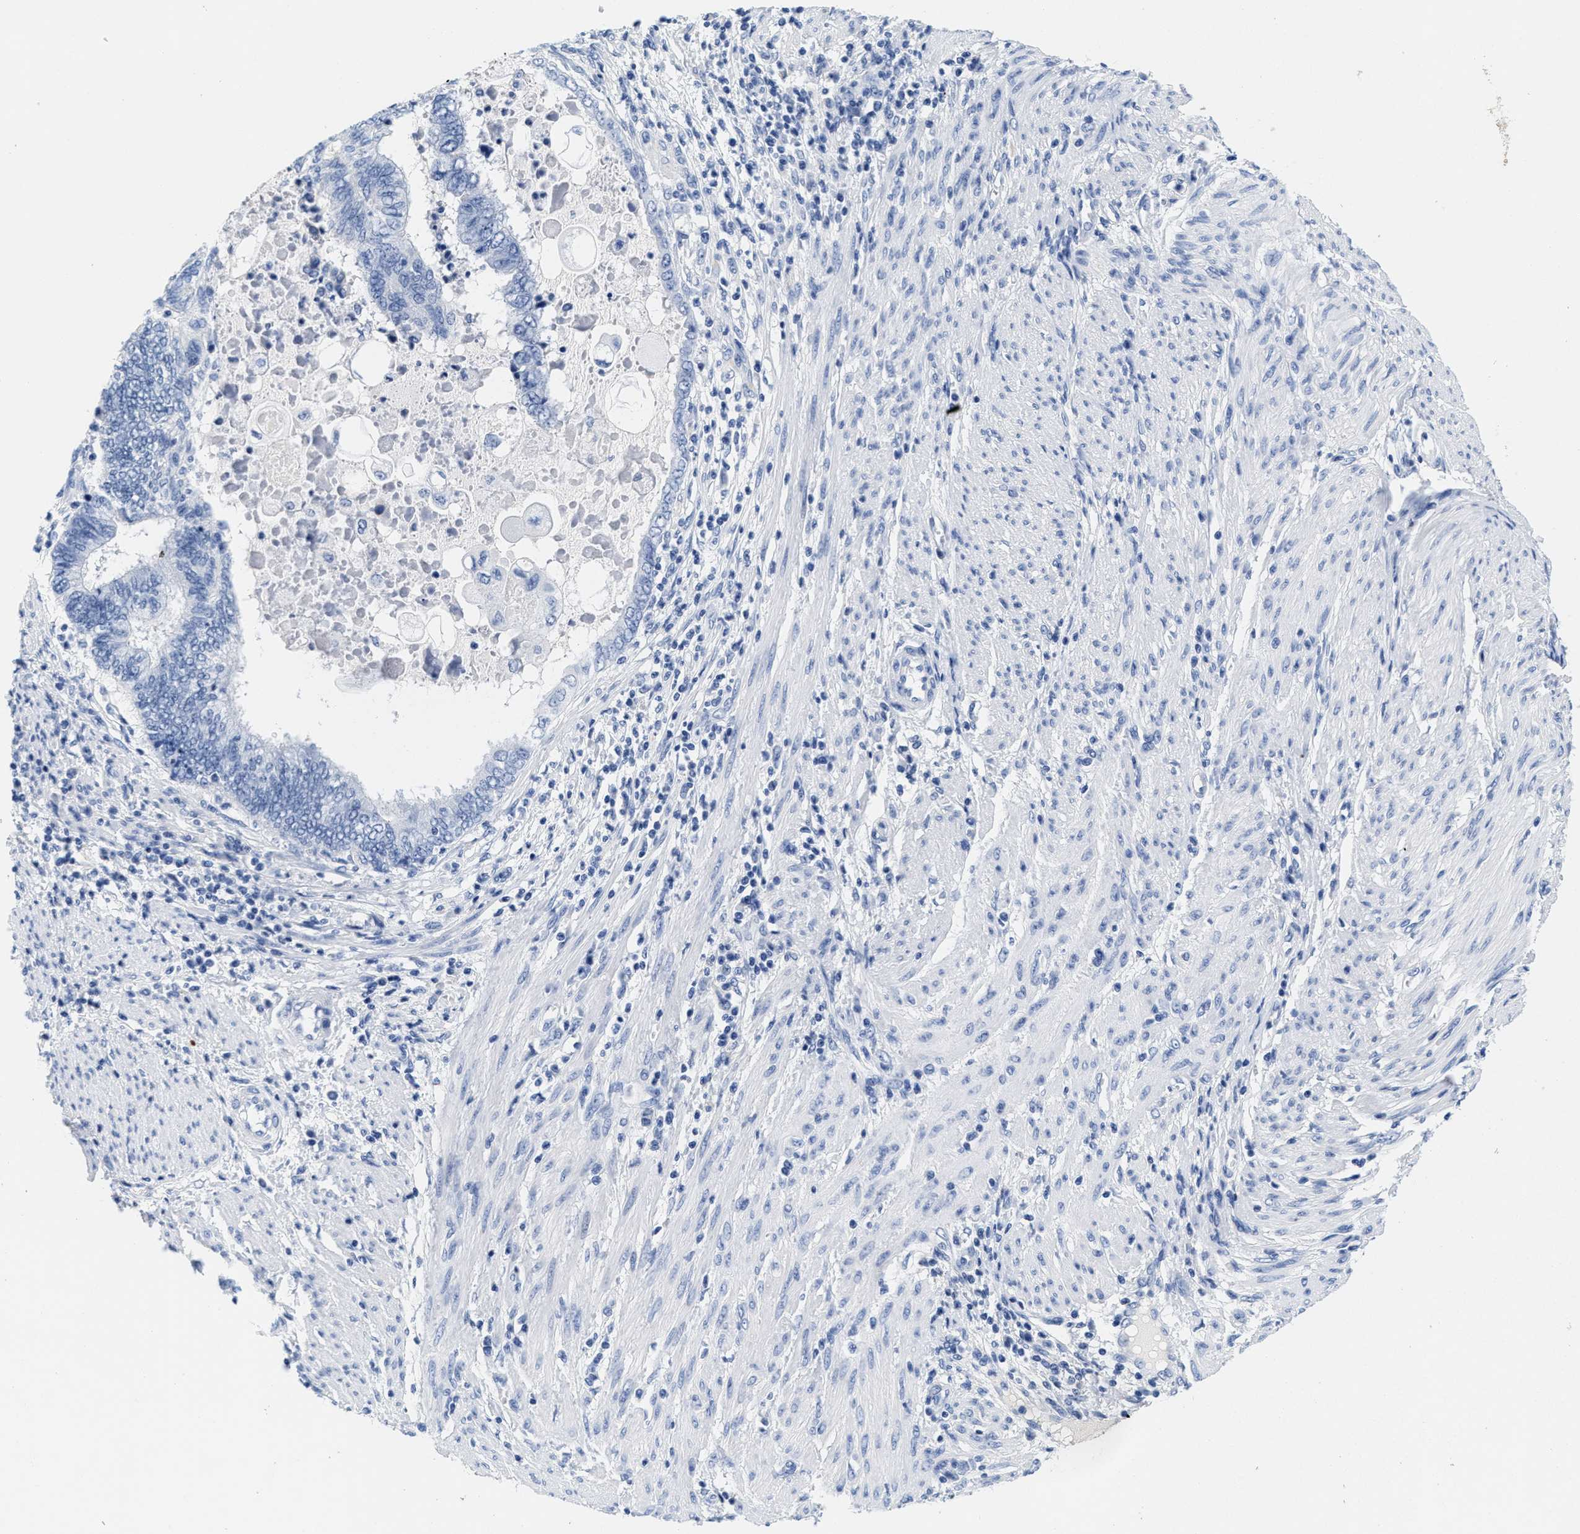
{"staining": {"intensity": "negative", "quantity": "none", "location": "none"}, "tissue": "endometrial cancer", "cell_type": "Tumor cells", "image_type": "cancer", "snomed": [{"axis": "morphology", "description": "Adenocarcinoma, NOS"}, {"axis": "topography", "description": "Uterus"}, {"axis": "topography", "description": "Endometrium"}], "caption": "A histopathology image of human endometrial cancer is negative for staining in tumor cells.", "gene": "TTC3", "patient": {"sex": "female", "age": 70}}